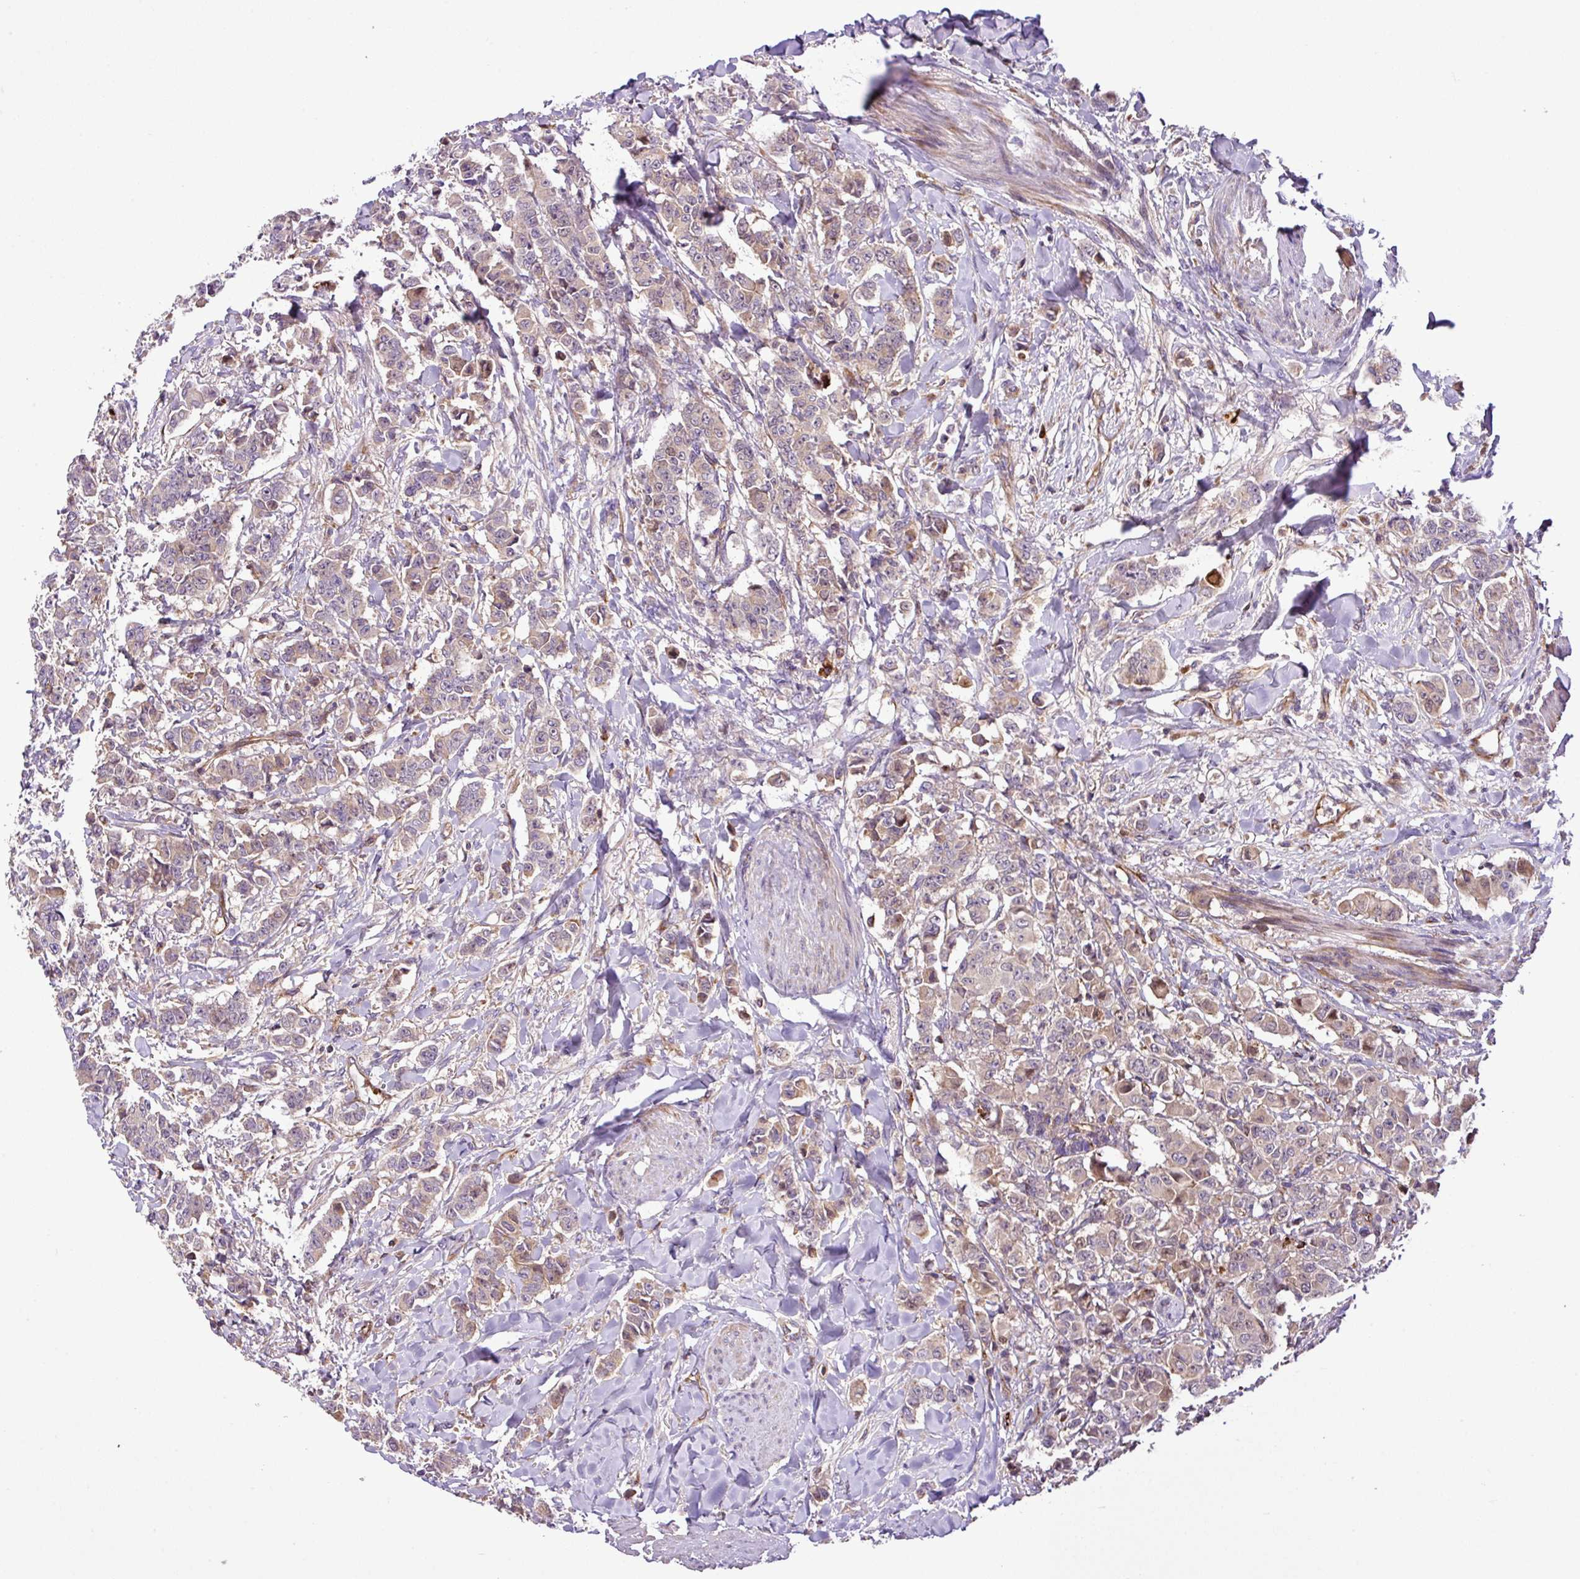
{"staining": {"intensity": "weak", "quantity": "<25%", "location": "cytoplasmic/membranous"}, "tissue": "breast cancer", "cell_type": "Tumor cells", "image_type": "cancer", "snomed": [{"axis": "morphology", "description": "Duct carcinoma"}, {"axis": "topography", "description": "Breast"}], "caption": "Infiltrating ductal carcinoma (breast) was stained to show a protein in brown. There is no significant staining in tumor cells.", "gene": "ZNF266", "patient": {"sex": "female", "age": 40}}